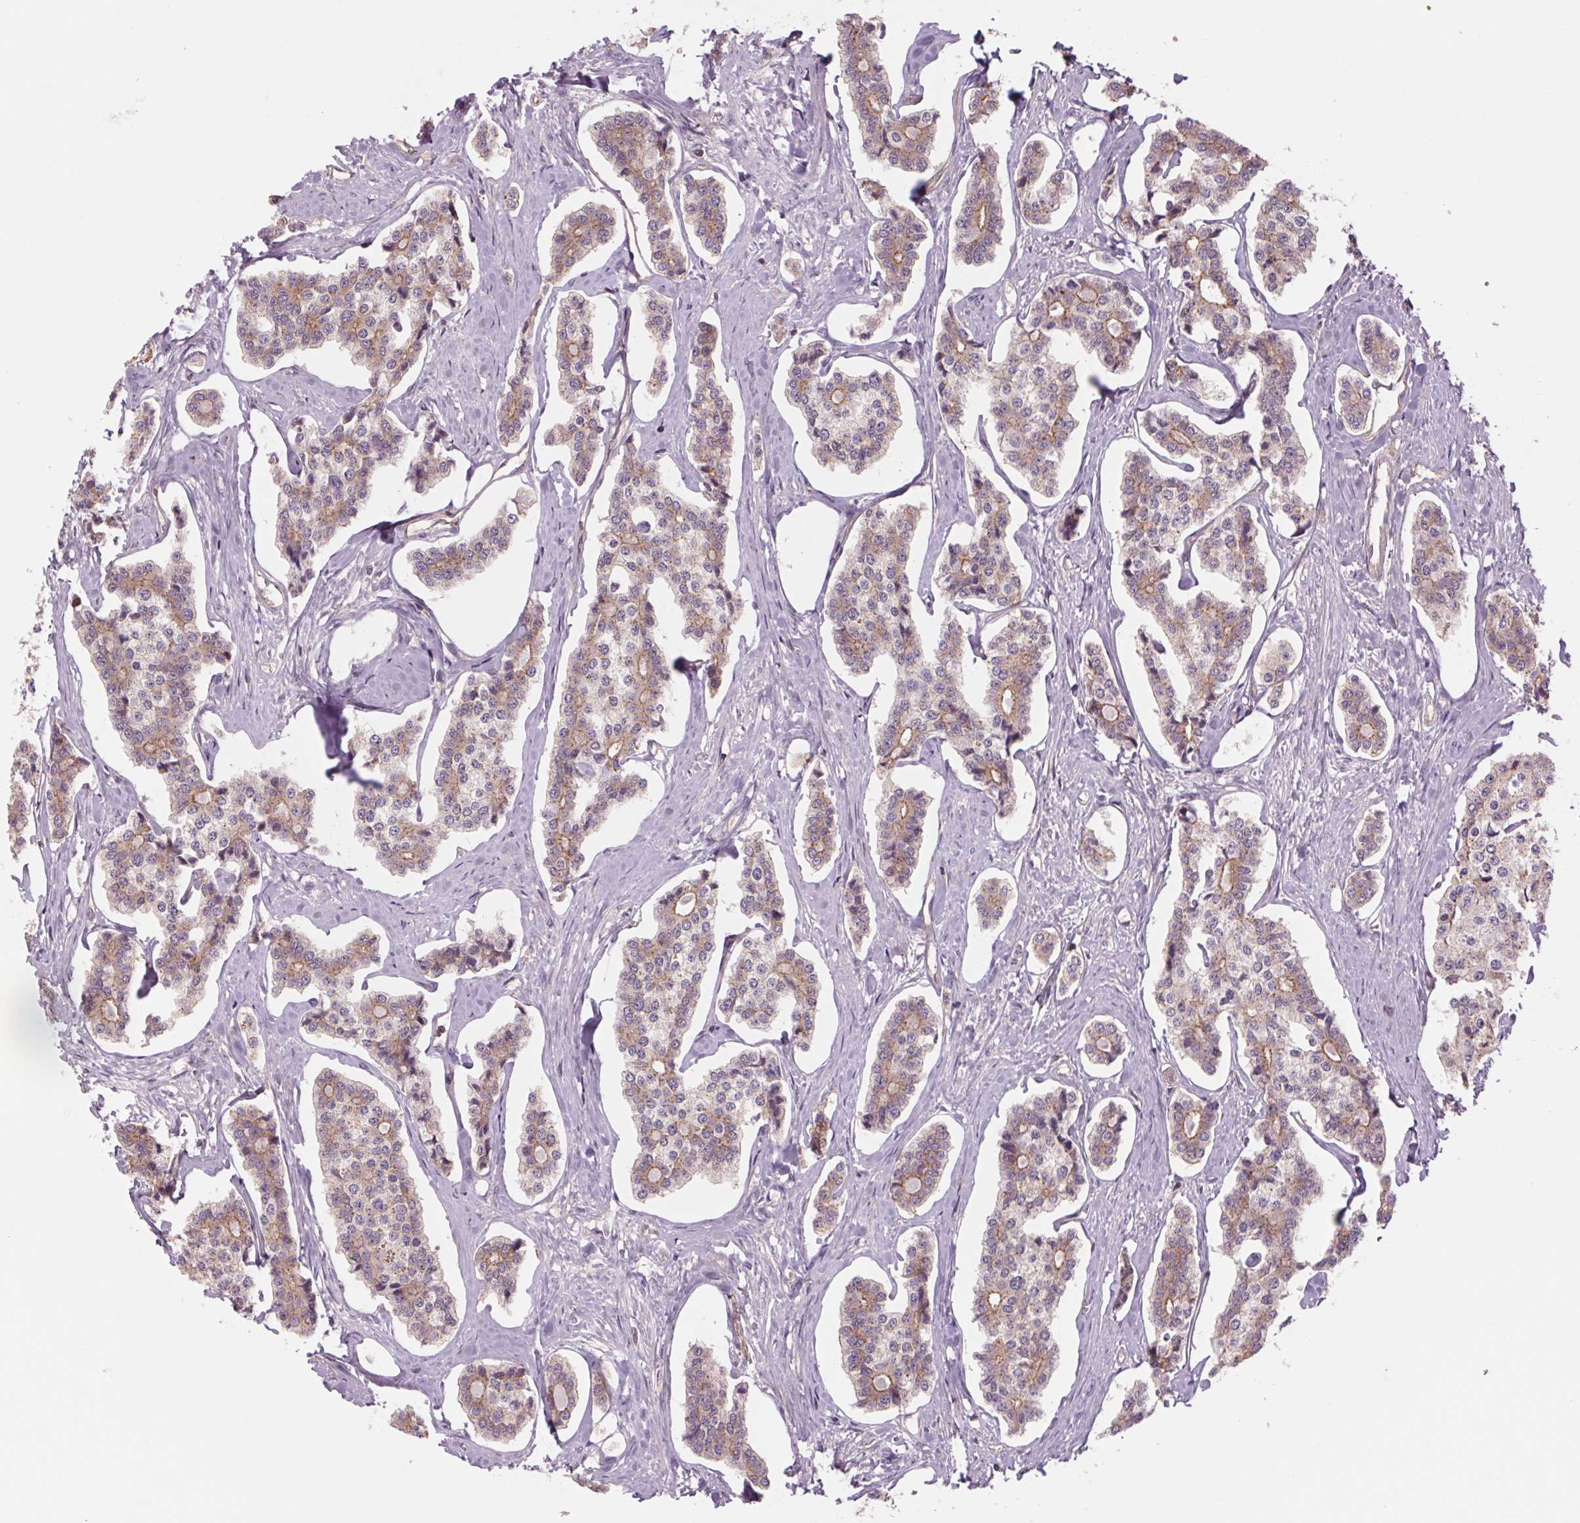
{"staining": {"intensity": "weak", "quantity": "25%-75%", "location": "cytoplasmic/membranous"}, "tissue": "carcinoid", "cell_type": "Tumor cells", "image_type": "cancer", "snomed": [{"axis": "morphology", "description": "Carcinoid, malignant, NOS"}, {"axis": "topography", "description": "Small intestine"}], "caption": "Weak cytoplasmic/membranous positivity for a protein is identified in approximately 25%-75% of tumor cells of carcinoid using immunohistochemistry.", "gene": "SH3RF2", "patient": {"sex": "female", "age": 65}}